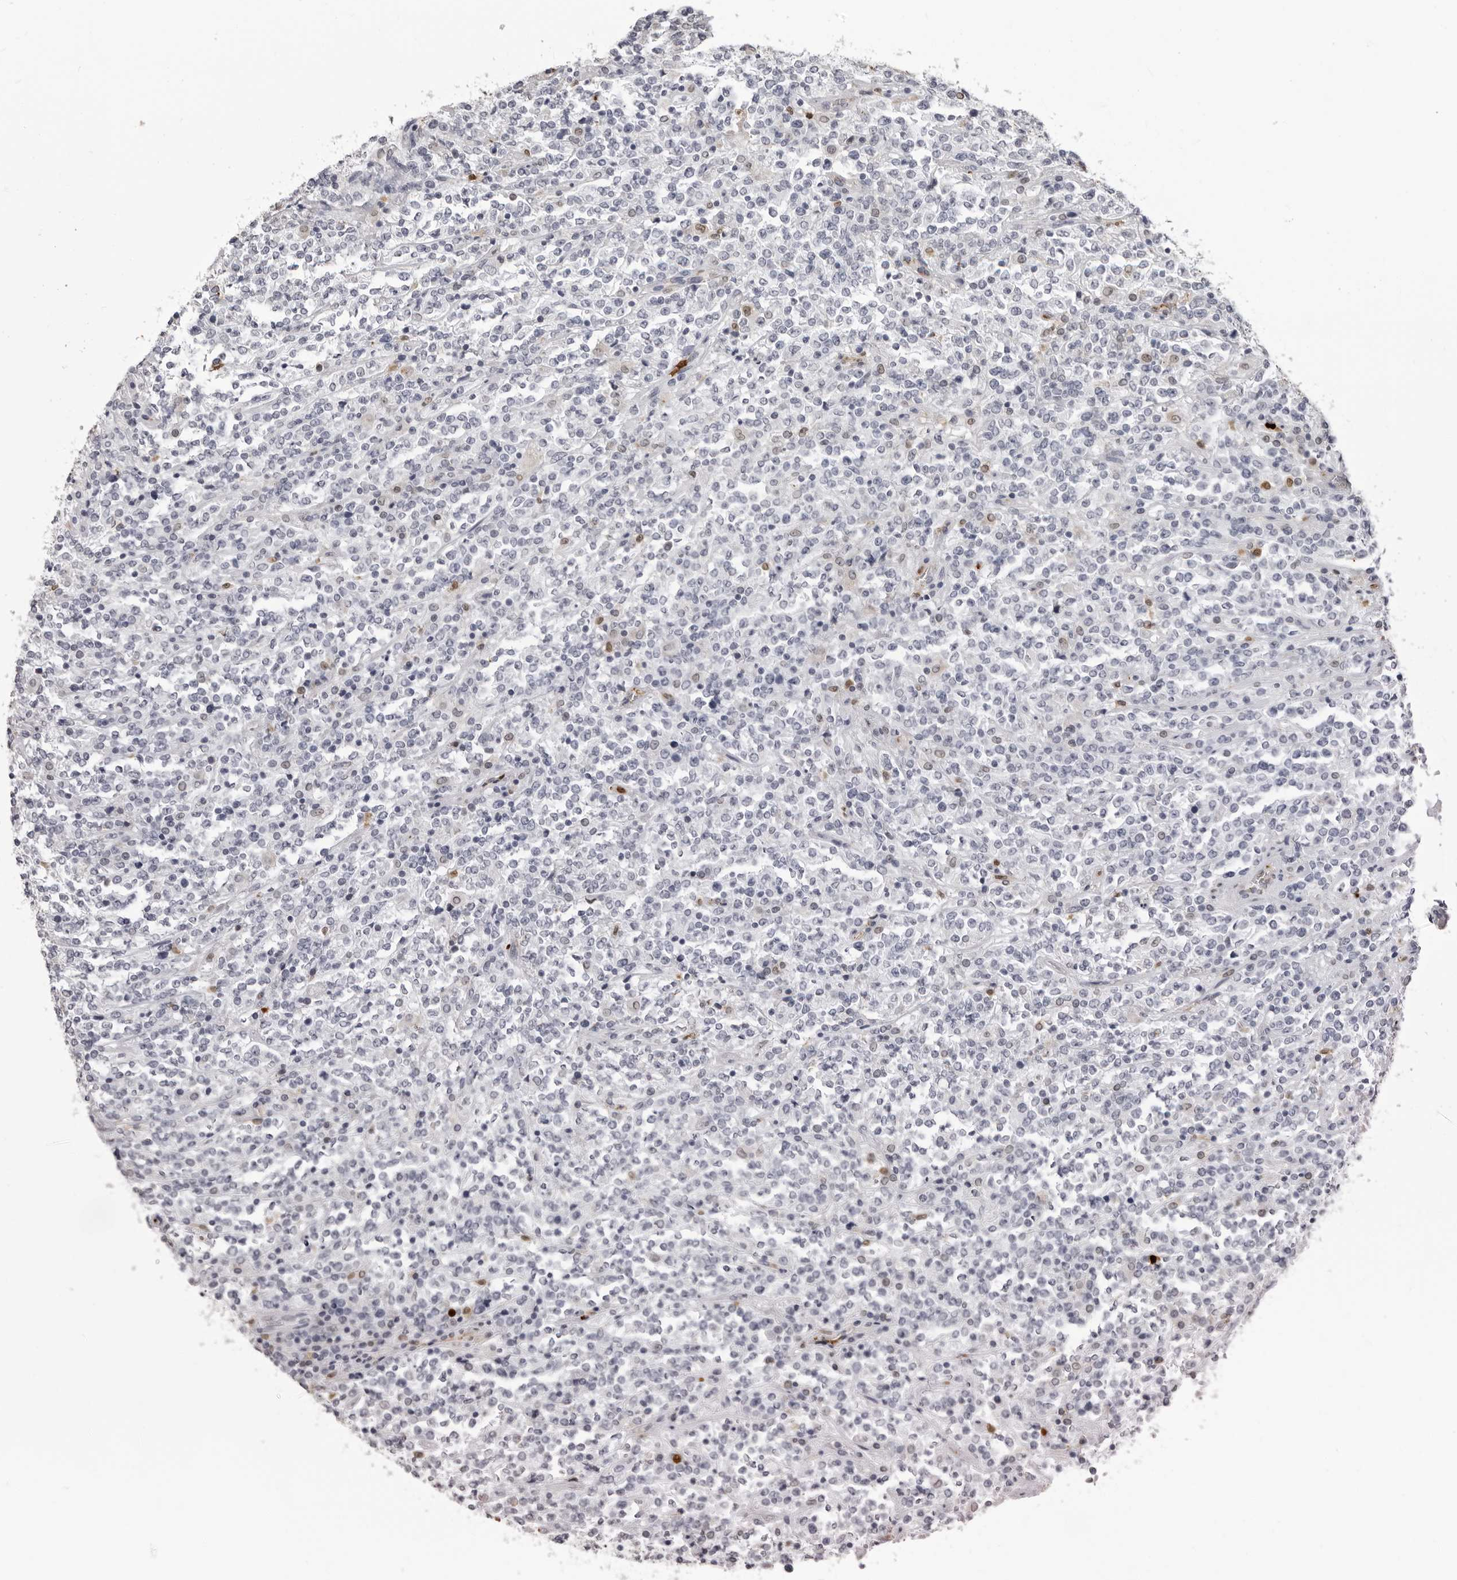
{"staining": {"intensity": "negative", "quantity": "none", "location": "none"}, "tissue": "lymphoma", "cell_type": "Tumor cells", "image_type": "cancer", "snomed": [{"axis": "morphology", "description": "Malignant lymphoma, non-Hodgkin's type, High grade"}, {"axis": "topography", "description": "Soft tissue"}], "caption": "Human lymphoma stained for a protein using immunohistochemistry (IHC) exhibits no positivity in tumor cells.", "gene": "IL31", "patient": {"sex": "male", "age": 18}}